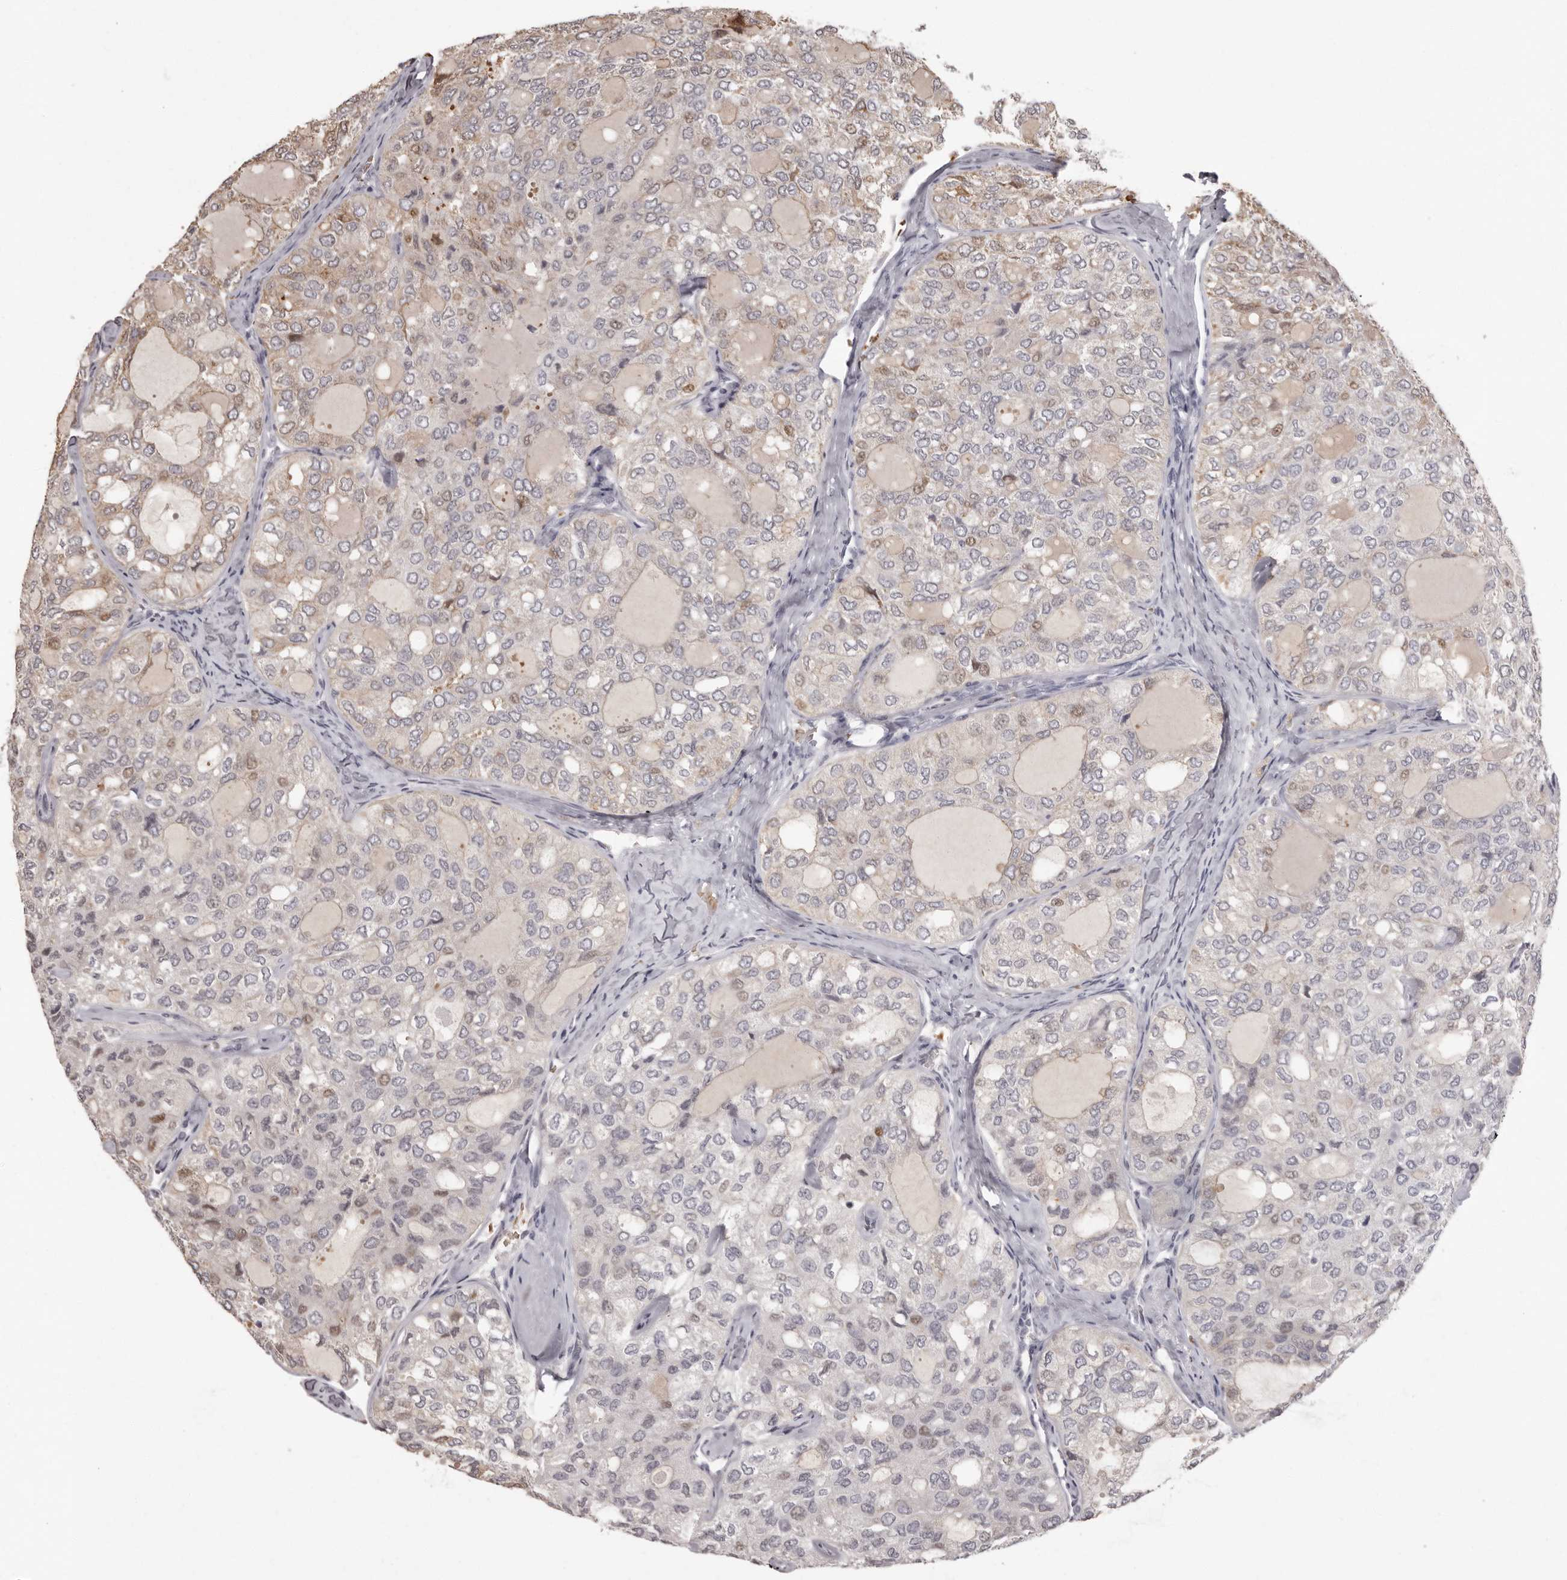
{"staining": {"intensity": "moderate", "quantity": "<25%", "location": "cytoplasmic/membranous,nuclear"}, "tissue": "thyroid cancer", "cell_type": "Tumor cells", "image_type": "cancer", "snomed": [{"axis": "morphology", "description": "Follicular adenoma carcinoma, NOS"}, {"axis": "topography", "description": "Thyroid gland"}], "caption": "This is a micrograph of immunohistochemistry staining of follicular adenoma carcinoma (thyroid), which shows moderate expression in the cytoplasmic/membranous and nuclear of tumor cells.", "gene": "C8orf74", "patient": {"sex": "male", "age": 75}}